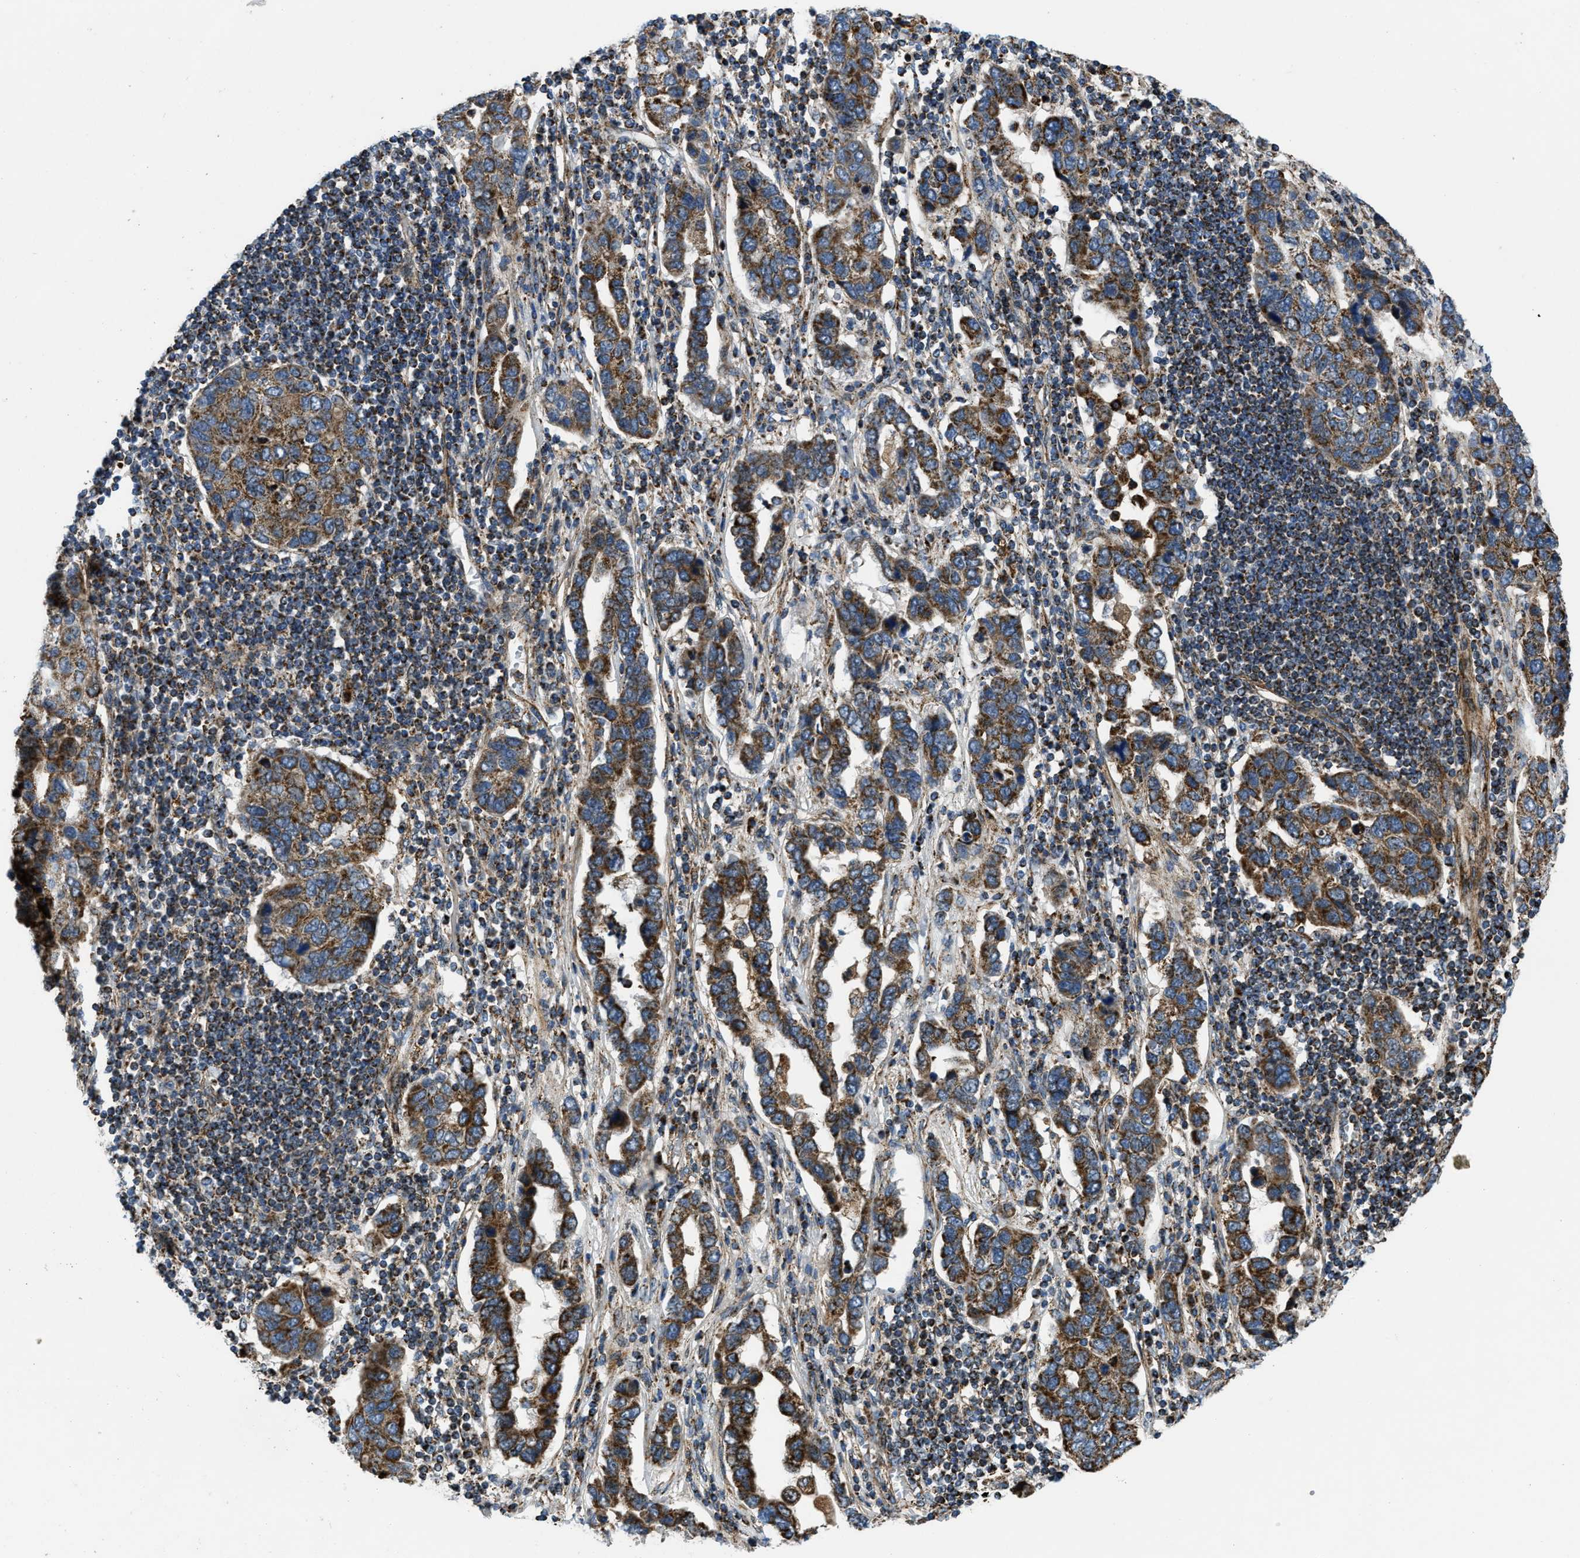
{"staining": {"intensity": "strong", "quantity": ">75%", "location": "cytoplasmic/membranous"}, "tissue": "pancreatic cancer", "cell_type": "Tumor cells", "image_type": "cancer", "snomed": [{"axis": "morphology", "description": "Adenocarcinoma, NOS"}, {"axis": "topography", "description": "Pancreas"}], "caption": "Immunohistochemistry (IHC) micrograph of human pancreatic cancer stained for a protein (brown), which demonstrates high levels of strong cytoplasmic/membranous positivity in approximately >75% of tumor cells.", "gene": "GSDME", "patient": {"sex": "female", "age": 61}}